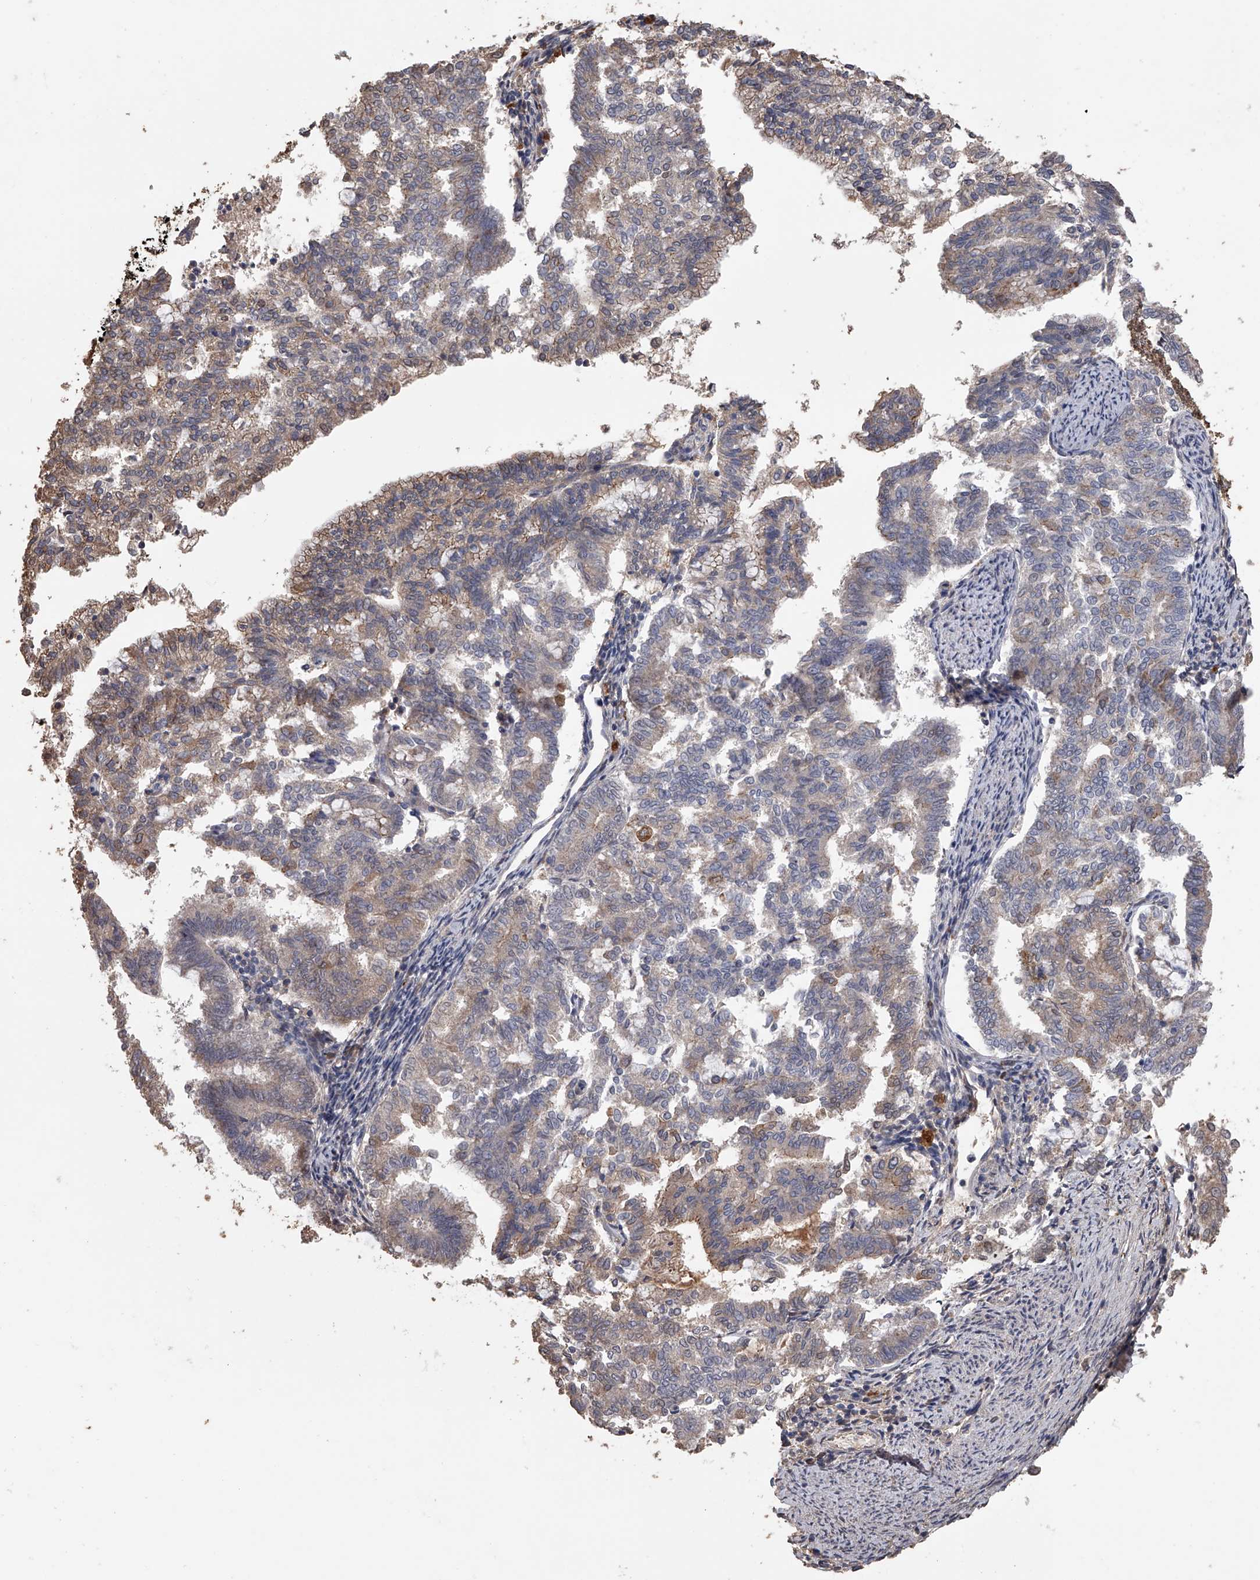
{"staining": {"intensity": "weak", "quantity": "25%-75%", "location": "cytoplasmic/membranous"}, "tissue": "endometrial cancer", "cell_type": "Tumor cells", "image_type": "cancer", "snomed": [{"axis": "morphology", "description": "Adenocarcinoma, NOS"}, {"axis": "topography", "description": "Endometrium"}], "caption": "Adenocarcinoma (endometrial) stained with immunohistochemistry demonstrates weak cytoplasmic/membranous staining in about 25%-75% of tumor cells.", "gene": "ZNF343", "patient": {"sex": "female", "age": 79}}